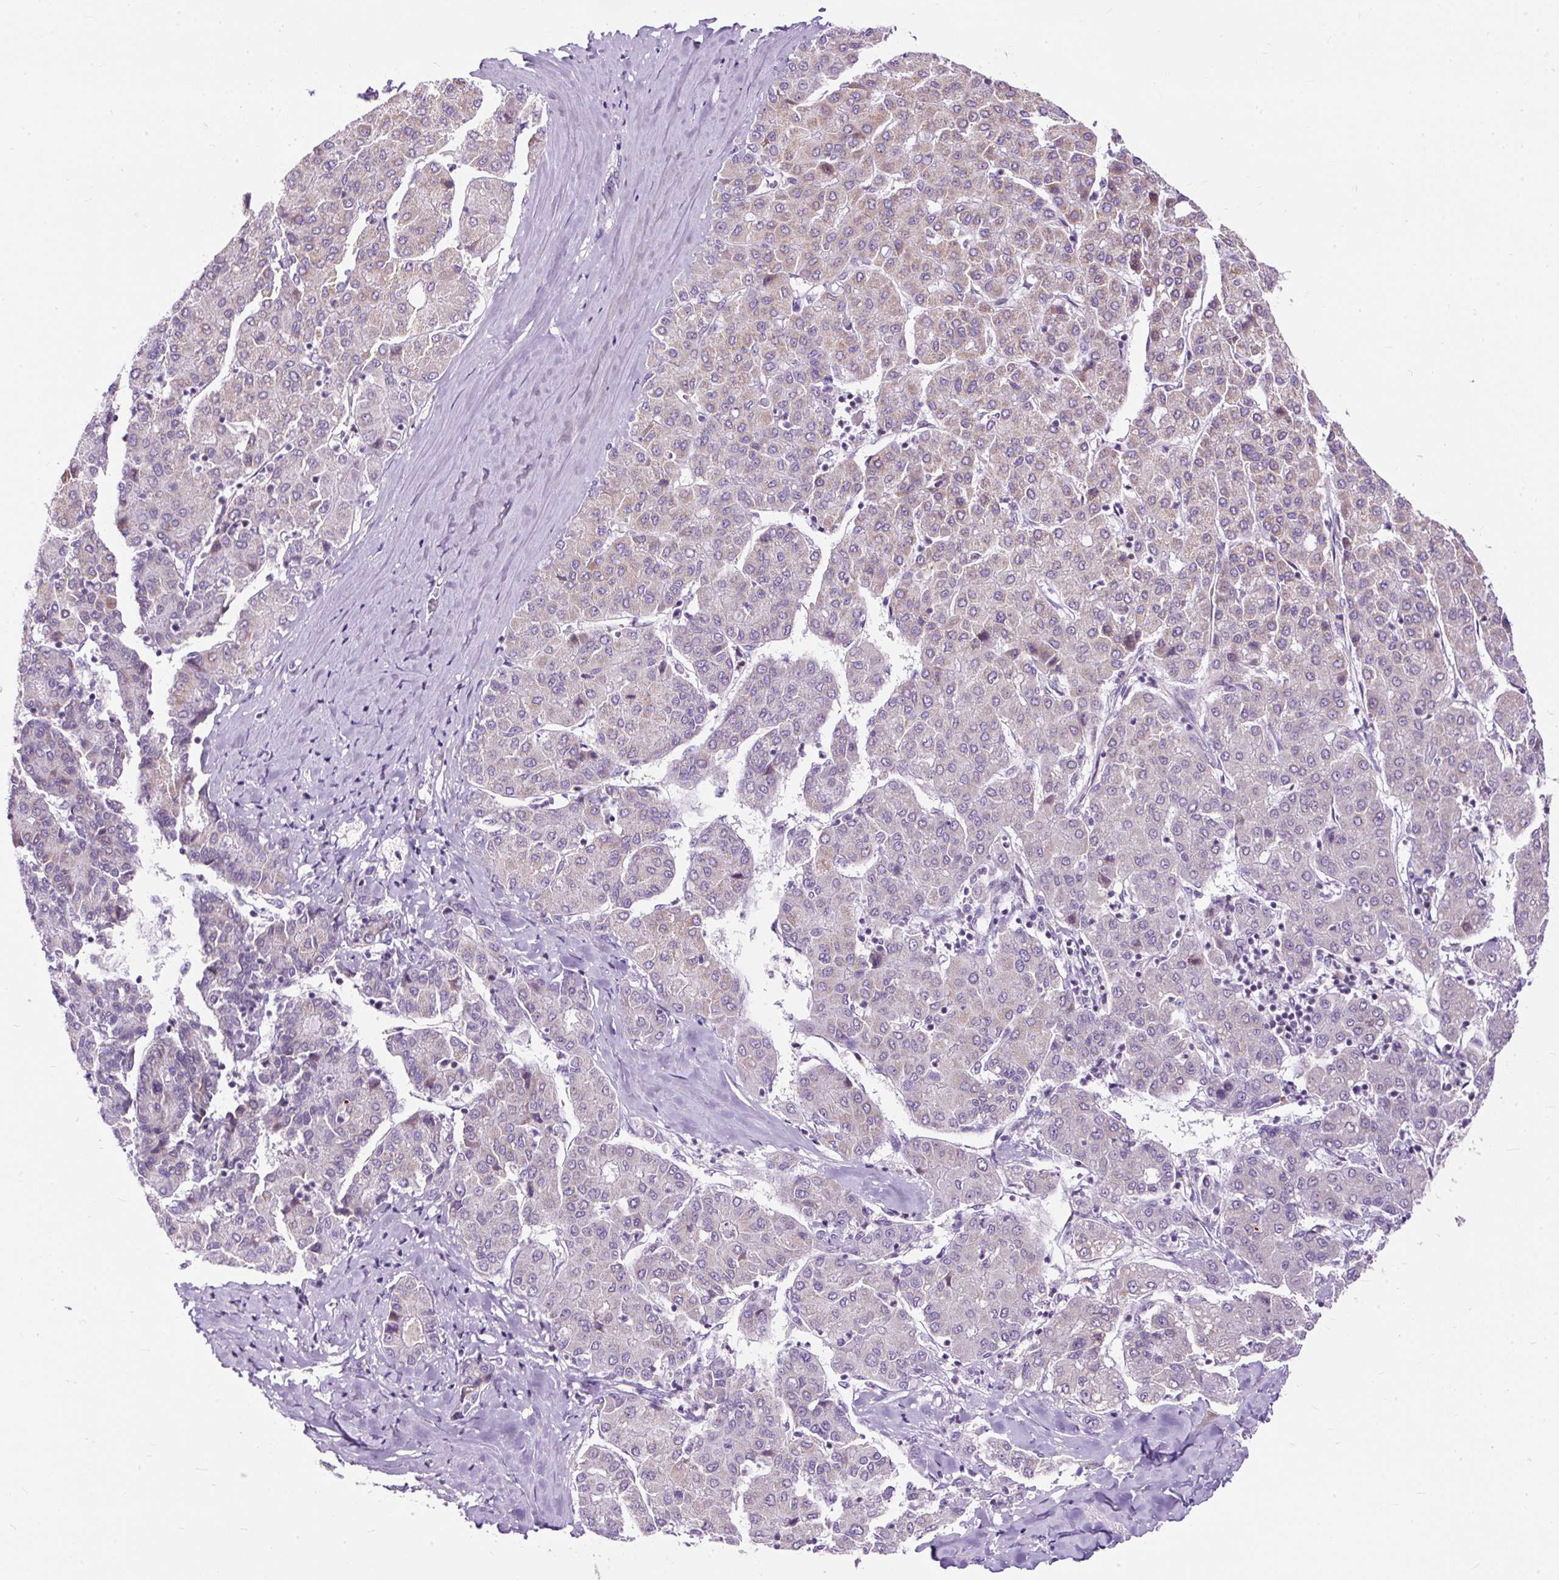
{"staining": {"intensity": "weak", "quantity": "<25%", "location": "cytoplasmic/membranous"}, "tissue": "liver cancer", "cell_type": "Tumor cells", "image_type": "cancer", "snomed": [{"axis": "morphology", "description": "Carcinoma, Hepatocellular, NOS"}, {"axis": "topography", "description": "Liver"}], "caption": "DAB (3,3'-diaminobenzidine) immunohistochemical staining of human liver hepatocellular carcinoma shows no significant staining in tumor cells.", "gene": "FMC1", "patient": {"sex": "male", "age": 65}}